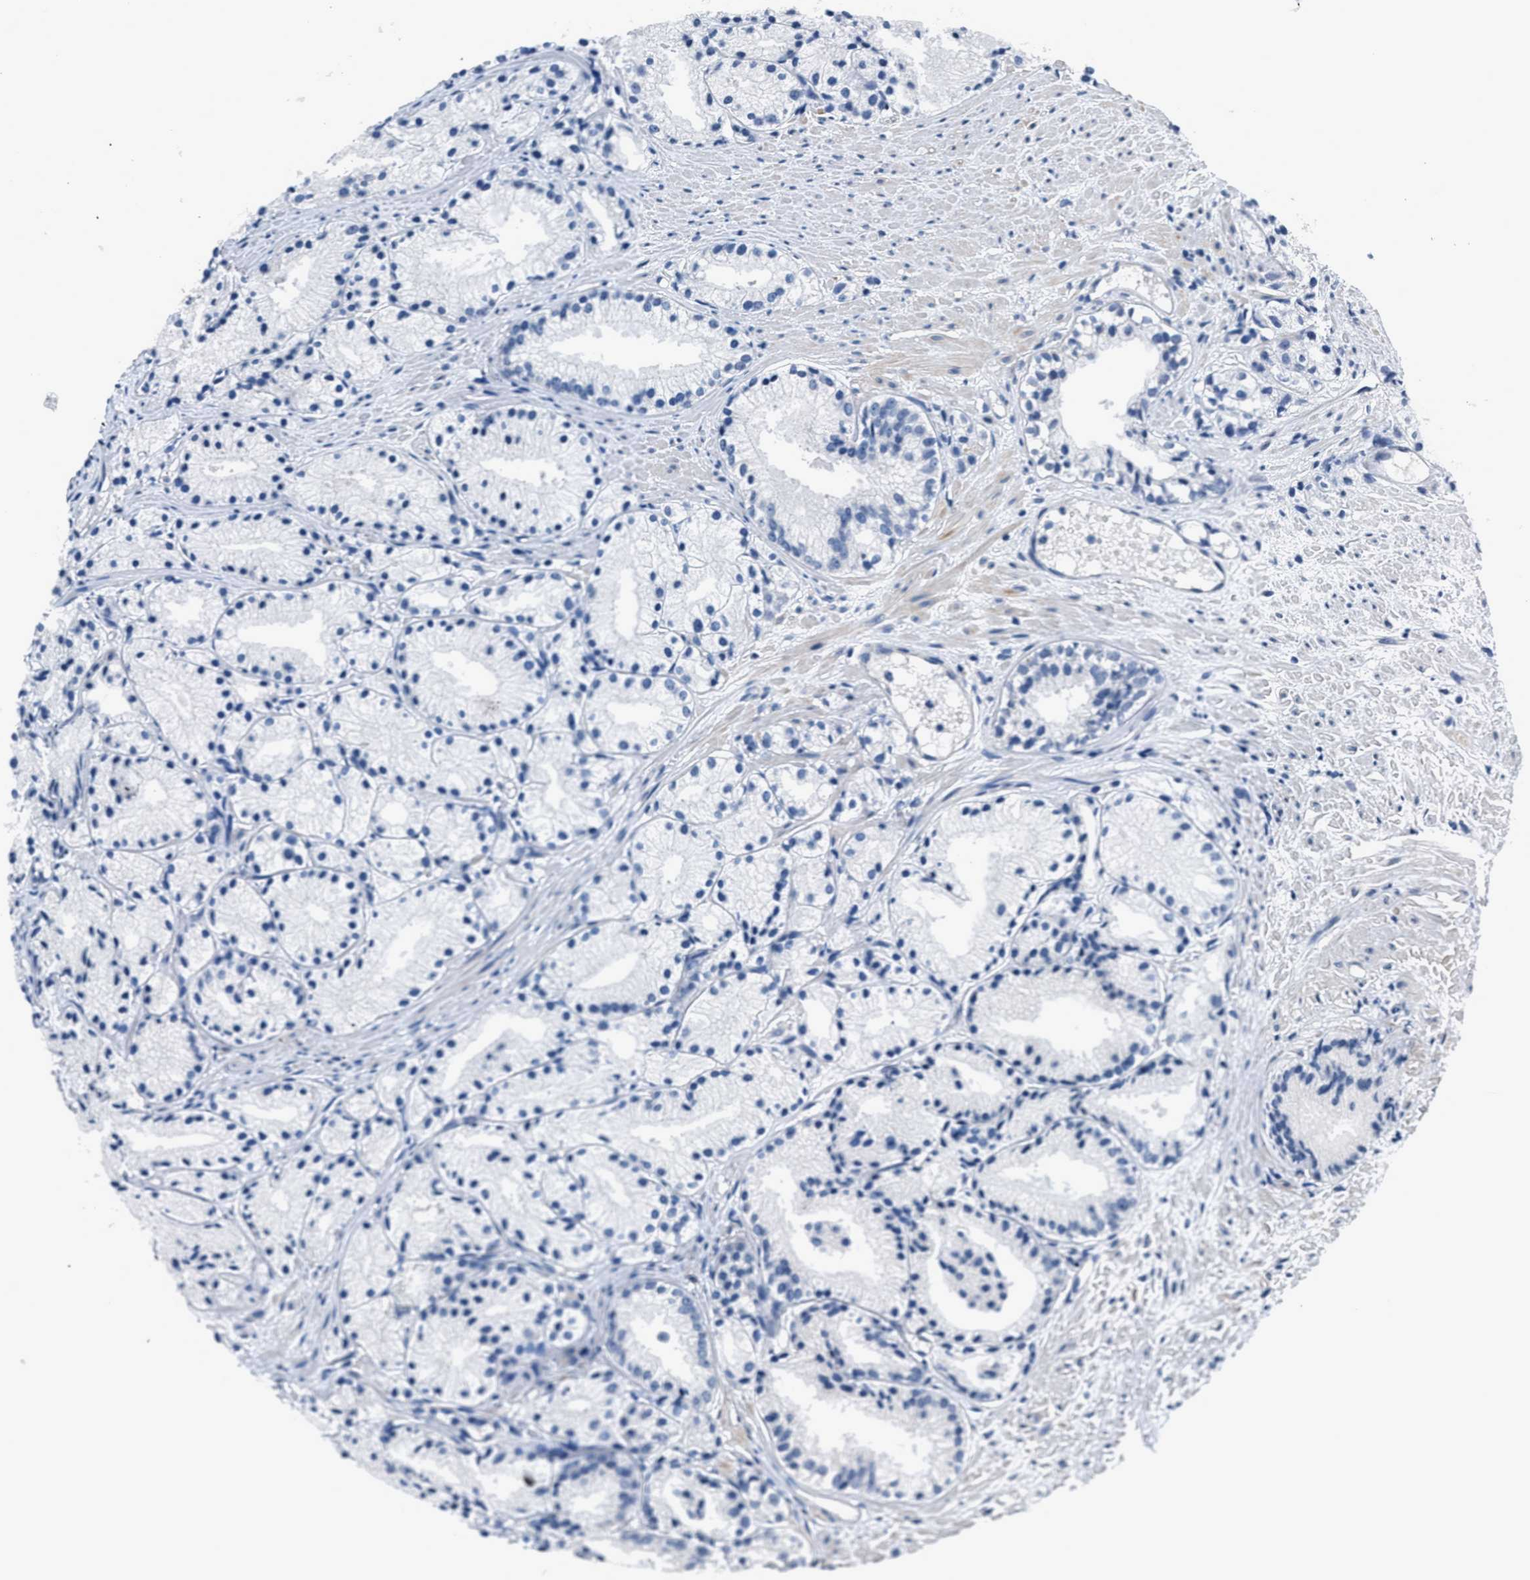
{"staining": {"intensity": "negative", "quantity": "none", "location": "none"}, "tissue": "prostate cancer", "cell_type": "Tumor cells", "image_type": "cancer", "snomed": [{"axis": "morphology", "description": "Adenocarcinoma, Low grade"}, {"axis": "topography", "description": "Prostate"}], "caption": "A photomicrograph of human prostate low-grade adenocarcinoma is negative for staining in tumor cells. (Immunohistochemistry (ihc), brightfield microscopy, high magnification).", "gene": "GJA3", "patient": {"sex": "male", "age": 72}}